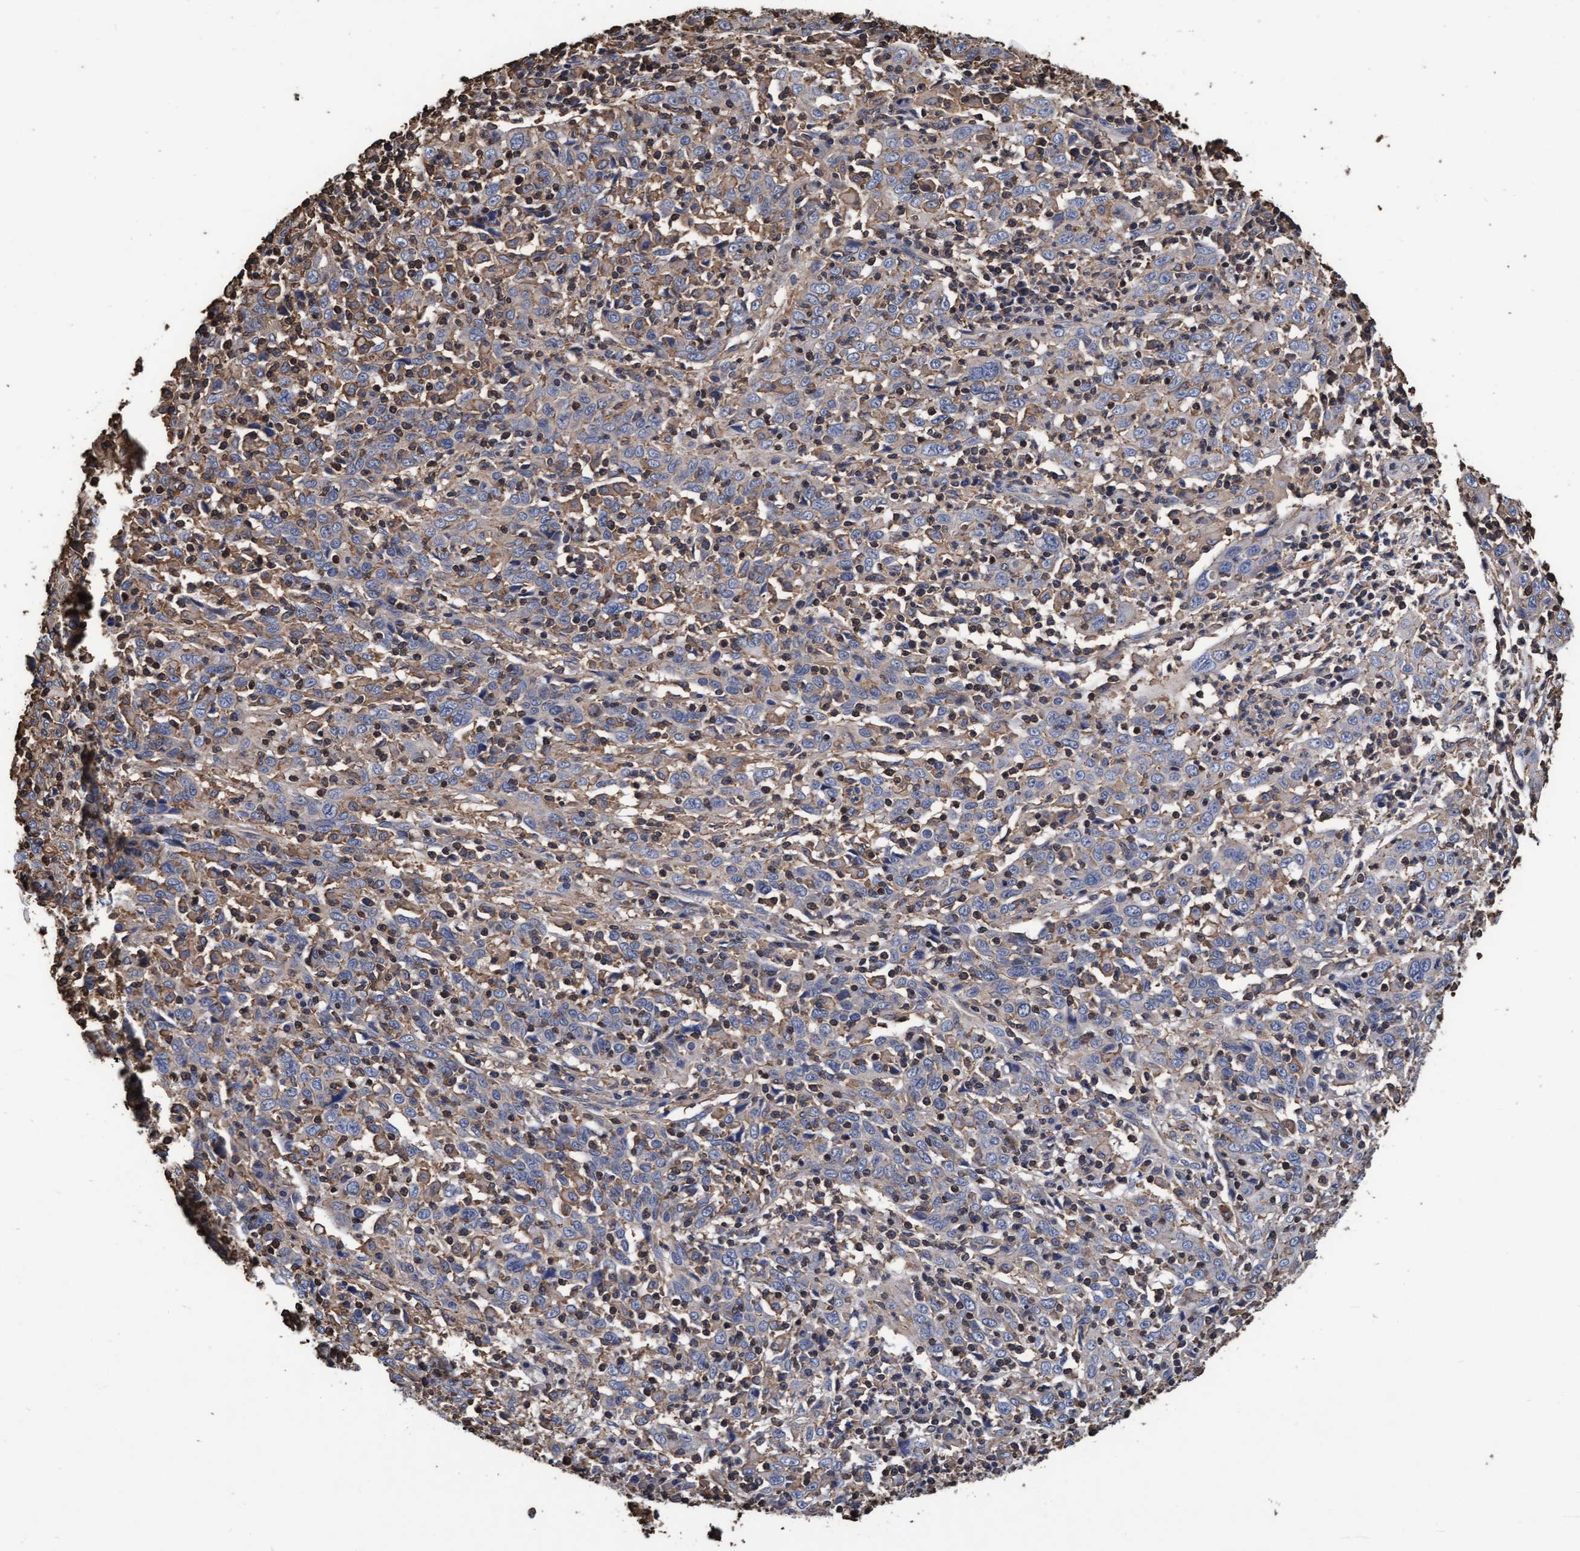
{"staining": {"intensity": "weak", "quantity": "25%-75%", "location": "cytoplasmic/membranous"}, "tissue": "cervical cancer", "cell_type": "Tumor cells", "image_type": "cancer", "snomed": [{"axis": "morphology", "description": "Squamous cell carcinoma, NOS"}, {"axis": "topography", "description": "Cervix"}], "caption": "Protein expression analysis of squamous cell carcinoma (cervical) reveals weak cytoplasmic/membranous staining in approximately 25%-75% of tumor cells. (DAB (3,3'-diaminobenzidine) IHC with brightfield microscopy, high magnification).", "gene": "GRHPR", "patient": {"sex": "female", "age": 46}}